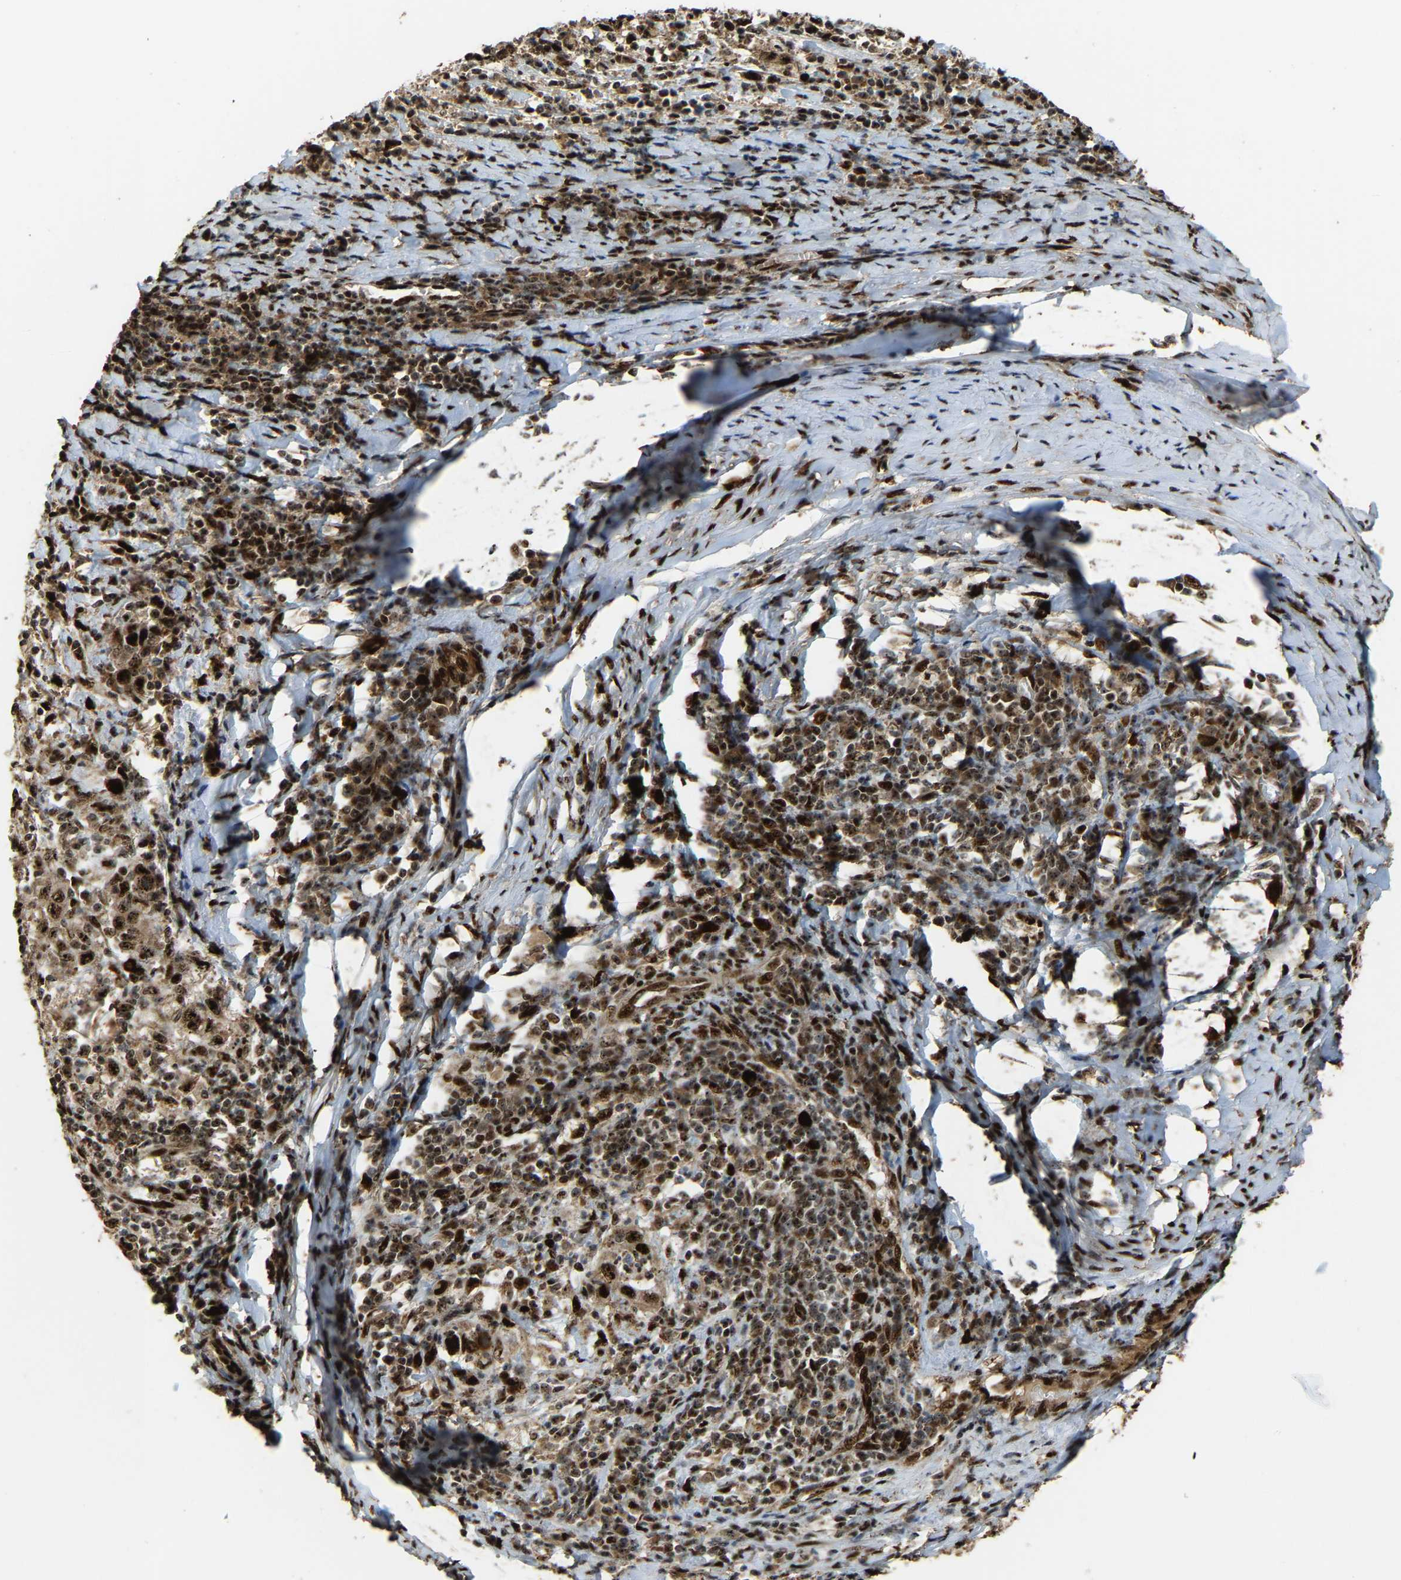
{"staining": {"intensity": "strong", "quantity": ">75%", "location": "cytoplasmic/membranous,nuclear"}, "tissue": "cervical cancer", "cell_type": "Tumor cells", "image_type": "cancer", "snomed": [{"axis": "morphology", "description": "Squamous cell carcinoma, NOS"}, {"axis": "topography", "description": "Cervix"}], "caption": "Cervical squamous cell carcinoma tissue exhibits strong cytoplasmic/membranous and nuclear staining in approximately >75% of tumor cells", "gene": "ZNF687", "patient": {"sex": "female", "age": 46}}